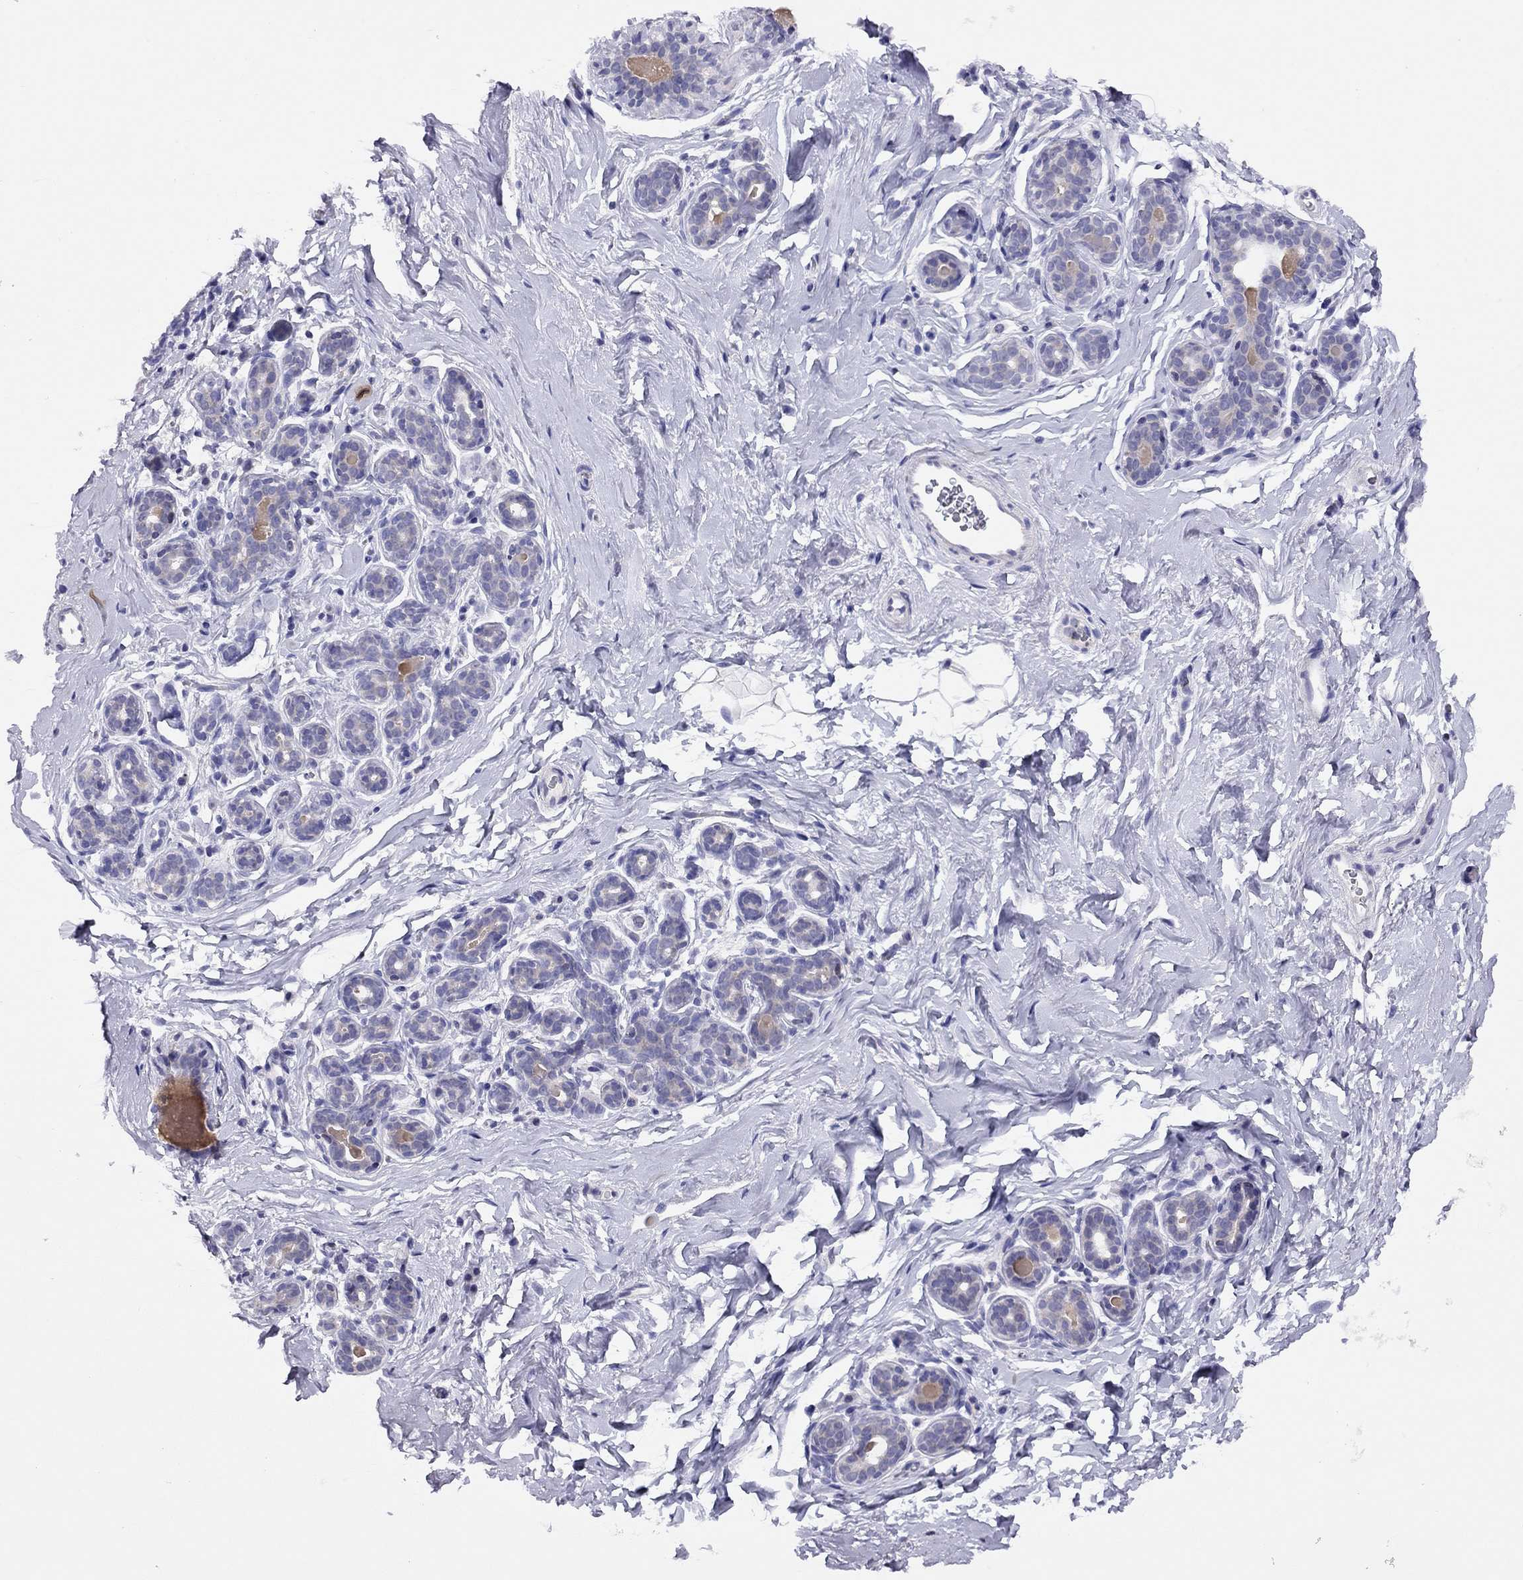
{"staining": {"intensity": "negative", "quantity": "none", "location": "none"}, "tissue": "breast", "cell_type": "Adipocytes", "image_type": "normal", "snomed": [{"axis": "morphology", "description": "Normal tissue, NOS"}, {"axis": "topography", "description": "Skin"}, {"axis": "topography", "description": "Breast"}], "caption": "Histopathology image shows no significant protein expression in adipocytes of benign breast.", "gene": "CITED1", "patient": {"sex": "female", "age": 43}}